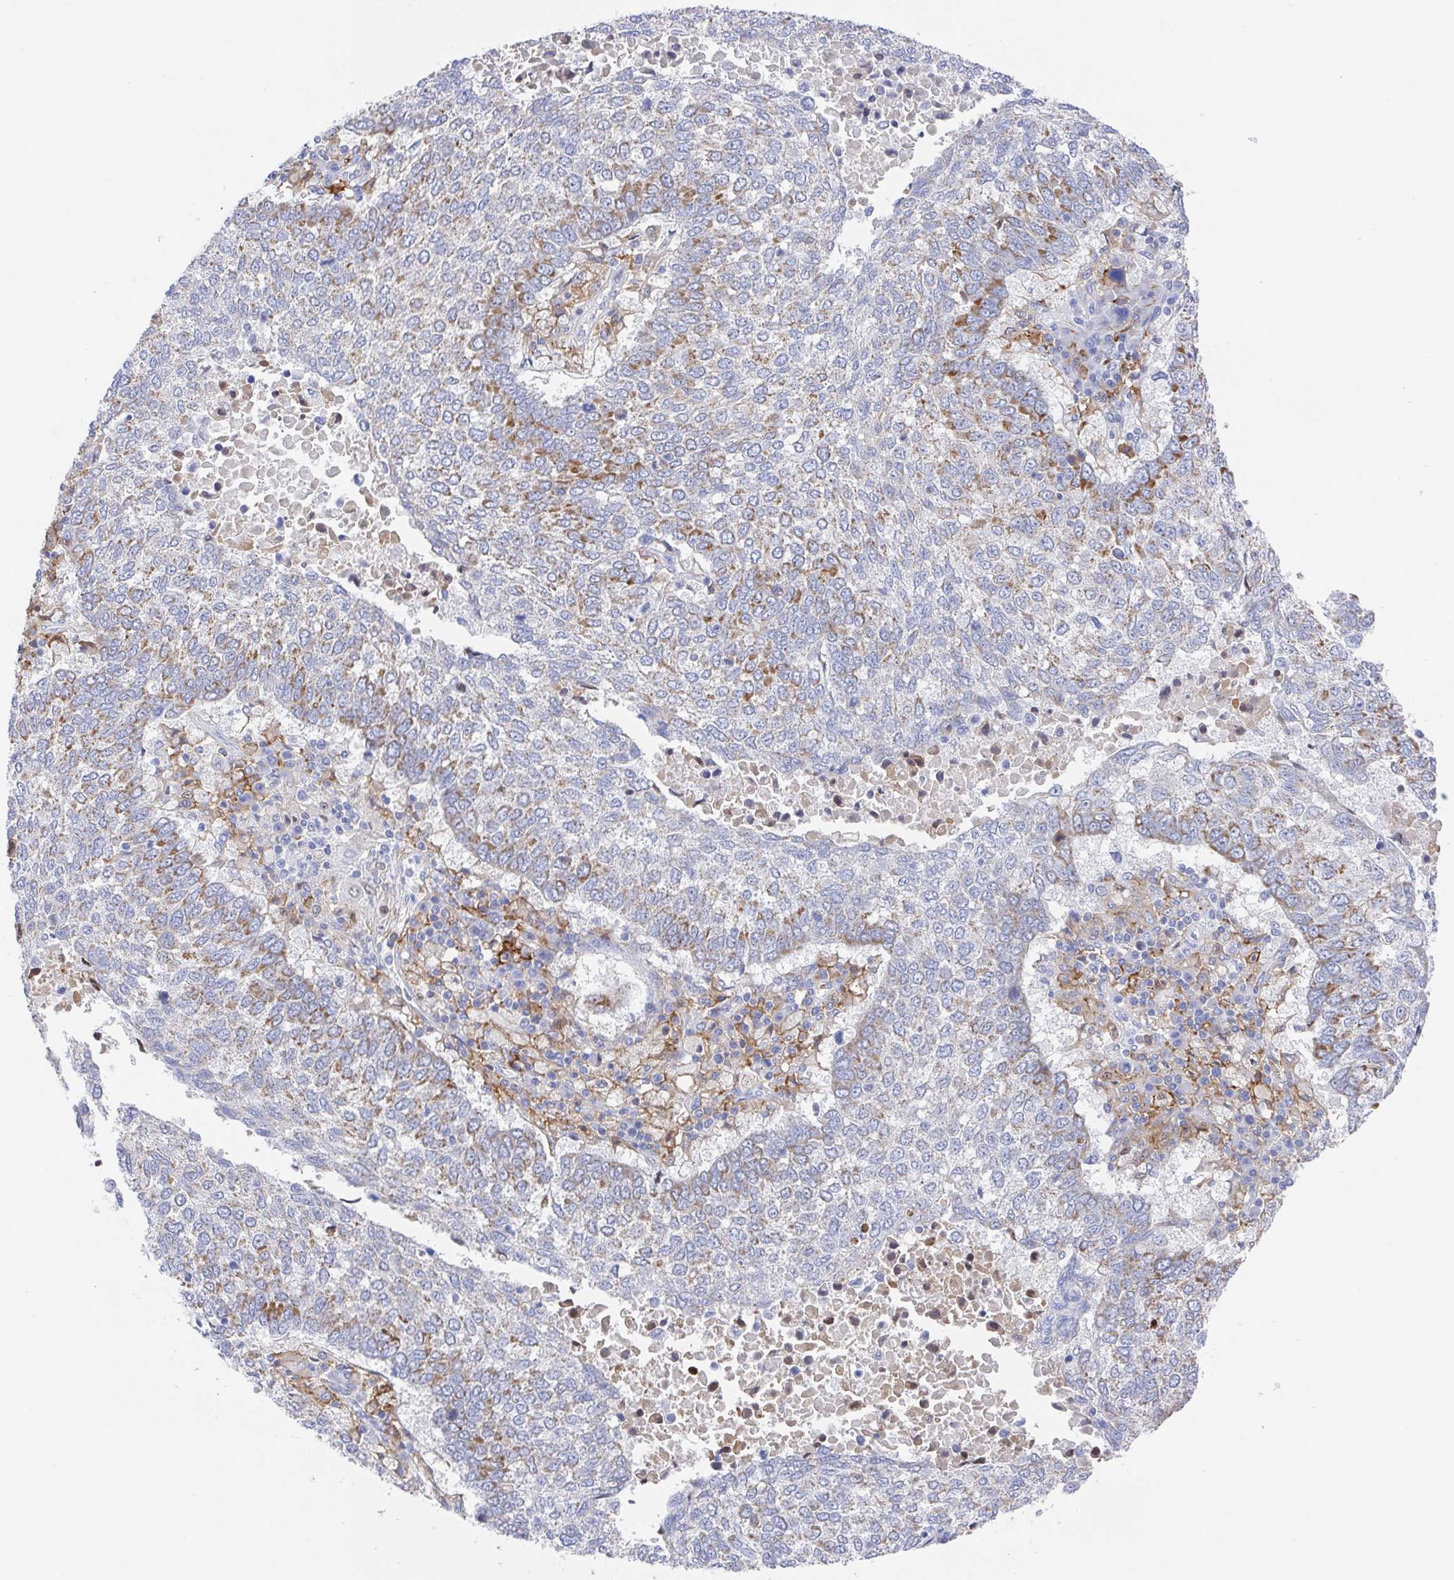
{"staining": {"intensity": "moderate", "quantity": "25%-75%", "location": "cytoplasmic/membranous"}, "tissue": "lung cancer", "cell_type": "Tumor cells", "image_type": "cancer", "snomed": [{"axis": "morphology", "description": "Squamous cell carcinoma, NOS"}, {"axis": "topography", "description": "Lung"}], "caption": "This micrograph reveals lung cancer (squamous cell carcinoma) stained with immunohistochemistry (IHC) to label a protein in brown. The cytoplasmic/membranous of tumor cells show moderate positivity for the protein. Nuclei are counter-stained blue.", "gene": "FCGR3A", "patient": {"sex": "male", "age": 73}}